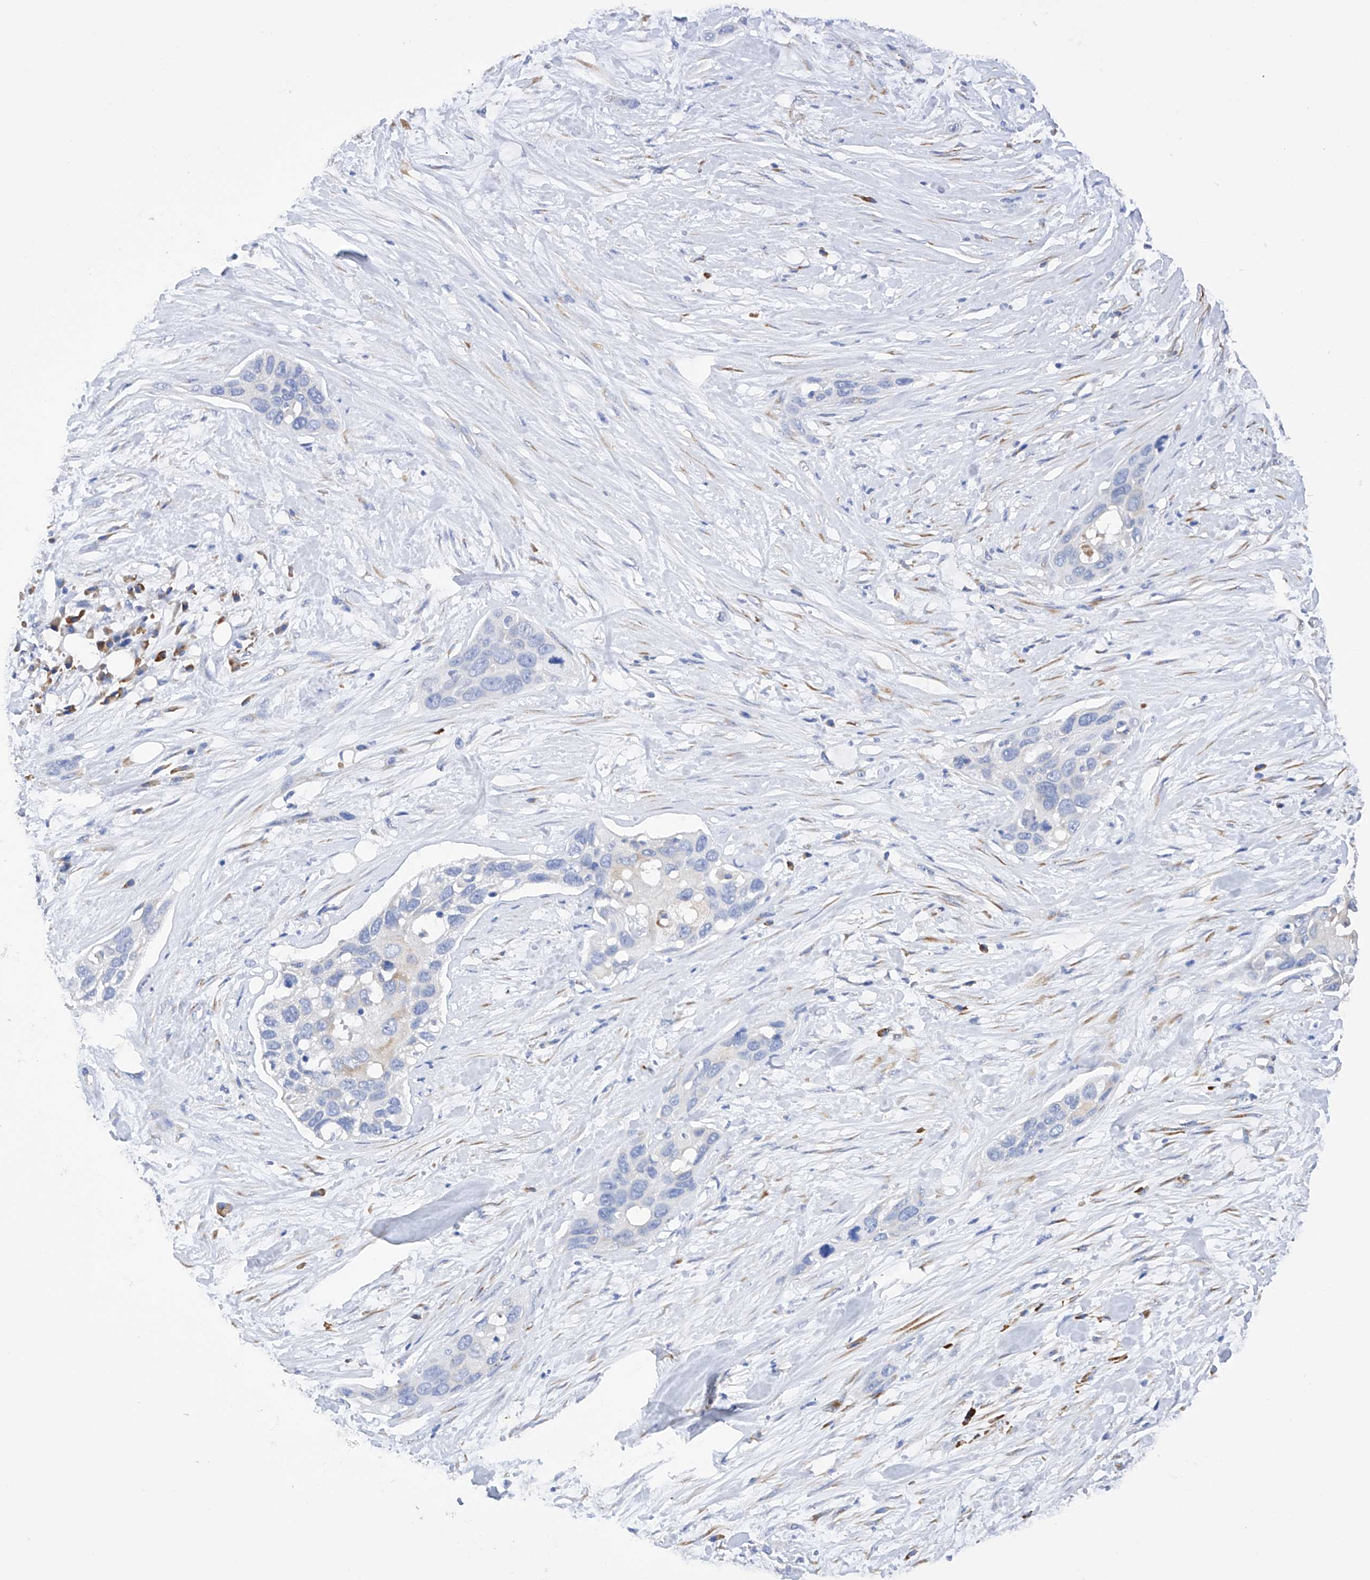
{"staining": {"intensity": "negative", "quantity": "none", "location": "none"}, "tissue": "pancreatic cancer", "cell_type": "Tumor cells", "image_type": "cancer", "snomed": [{"axis": "morphology", "description": "Adenocarcinoma, NOS"}, {"axis": "topography", "description": "Pancreas"}], "caption": "Tumor cells show no significant protein staining in pancreatic cancer.", "gene": "PDIA5", "patient": {"sex": "female", "age": 60}}